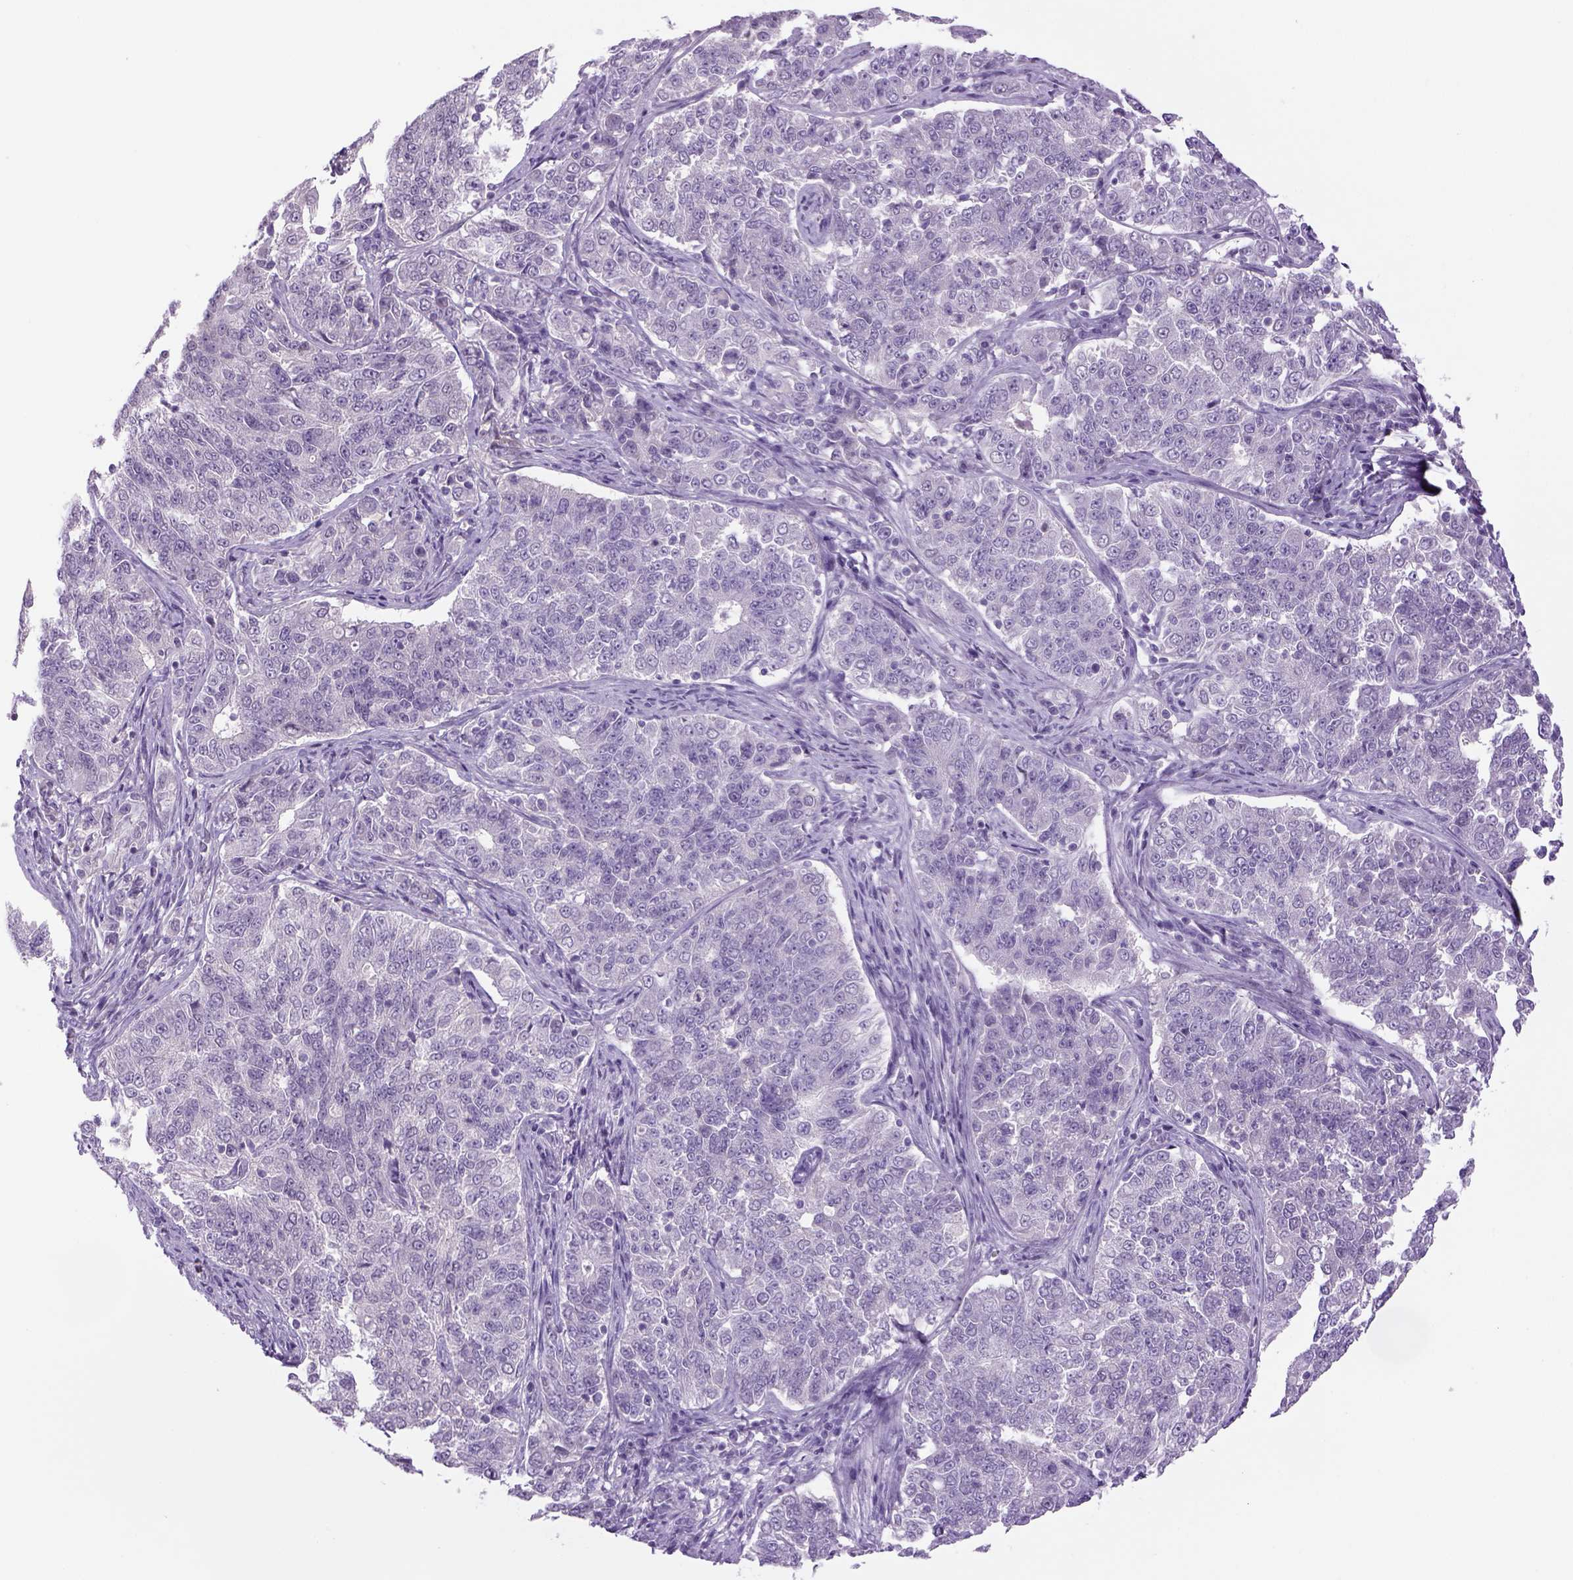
{"staining": {"intensity": "negative", "quantity": "none", "location": "none"}, "tissue": "endometrial cancer", "cell_type": "Tumor cells", "image_type": "cancer", "snomed": [{"axis": "morphology", "description": "Adenocarcinoma, NOS"}, {"axis": "topography", "description": "Endometrium"}], "caption": "Human endometrial adenocarcinoma stained for a protein using immunohistochemistry shows no staining in tumor cells.", "gene": "DBH", "patient": {"sex": "female", "age": 43}}